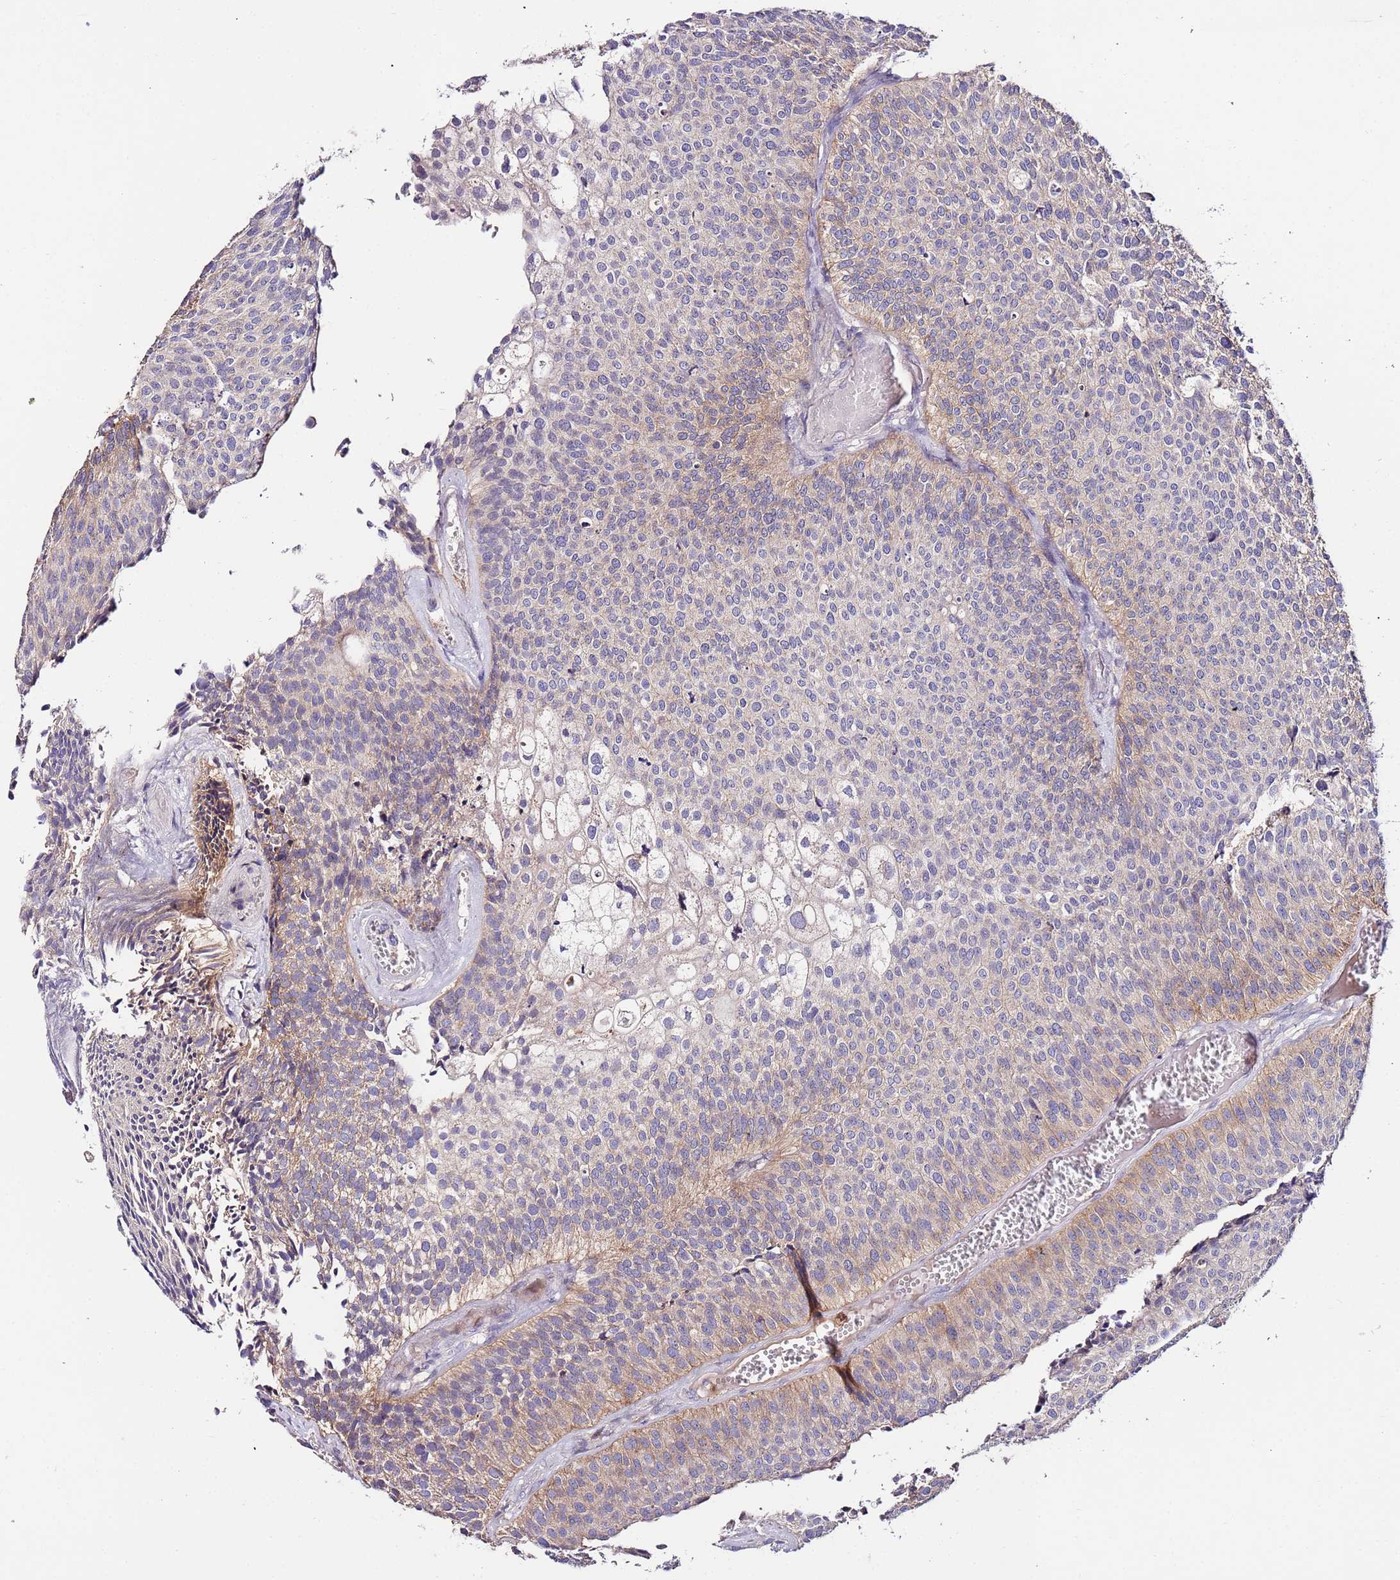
{"staining": {"intensity": "weak", "quantity": "<25%", "location": "cytoplasmic/membranous"}, "tissue": "urothelial cancer", "cell_type": "Tumor cells", "image_type": "cancer", "snomed": [{"axis": "morphology", "description": "Urothelial carcinoma, Low grade"}, {"axis": "topography", "description": "Urinary bladder"}], "caption": "This histopathology image is of low-grade urothelial carcinoma stained with immunohistochemistry (IHC) to label a protein in brown with the nuclei are counter-stained blue. There is no positivity in tumor cells.", "gene": "FLVCR1", "patient": {"sex": "male", "age": 84}}